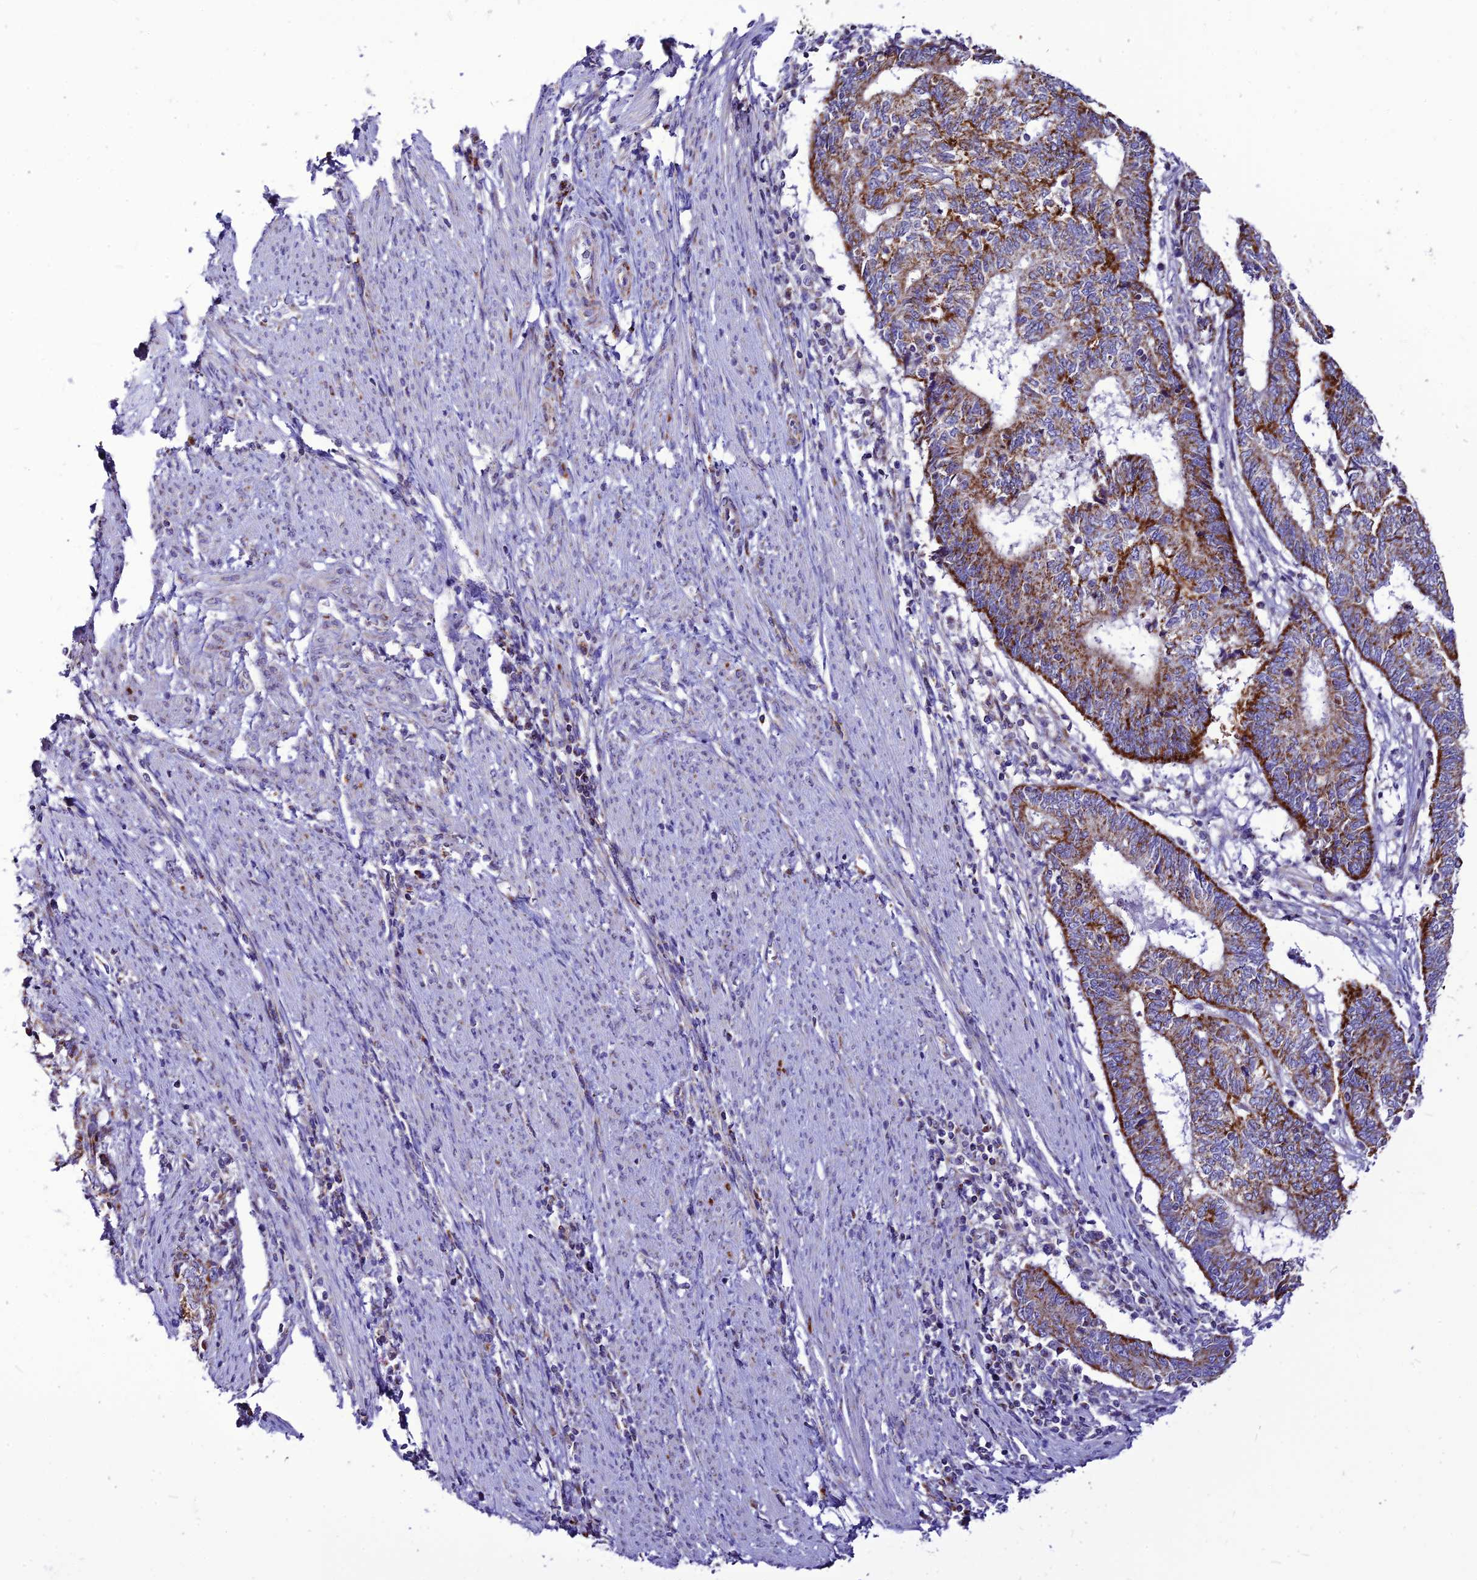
{"staining": {"intensity": "moderate", "quantity": ">75%", "location": "cytoplasmic/membranous"}, "tissue": "endometrial cancer", "cell_type": "Tumor cells", "image_type": "cancer", "snomed": [{"axis": "morphology", "description": "Adenocarcinoma, NOS"}, {"axis": "topography", "description": "Uterus"}, {"axis": "topography", "description": "Endometrium"}], "caption": "Tumor cells demonstrate moderate cytoplasmic/membranous staining in about >75% of cells in endometrial cancer.", "gene": "ECI1", "patient": {"sex": "female", "age": 70}}